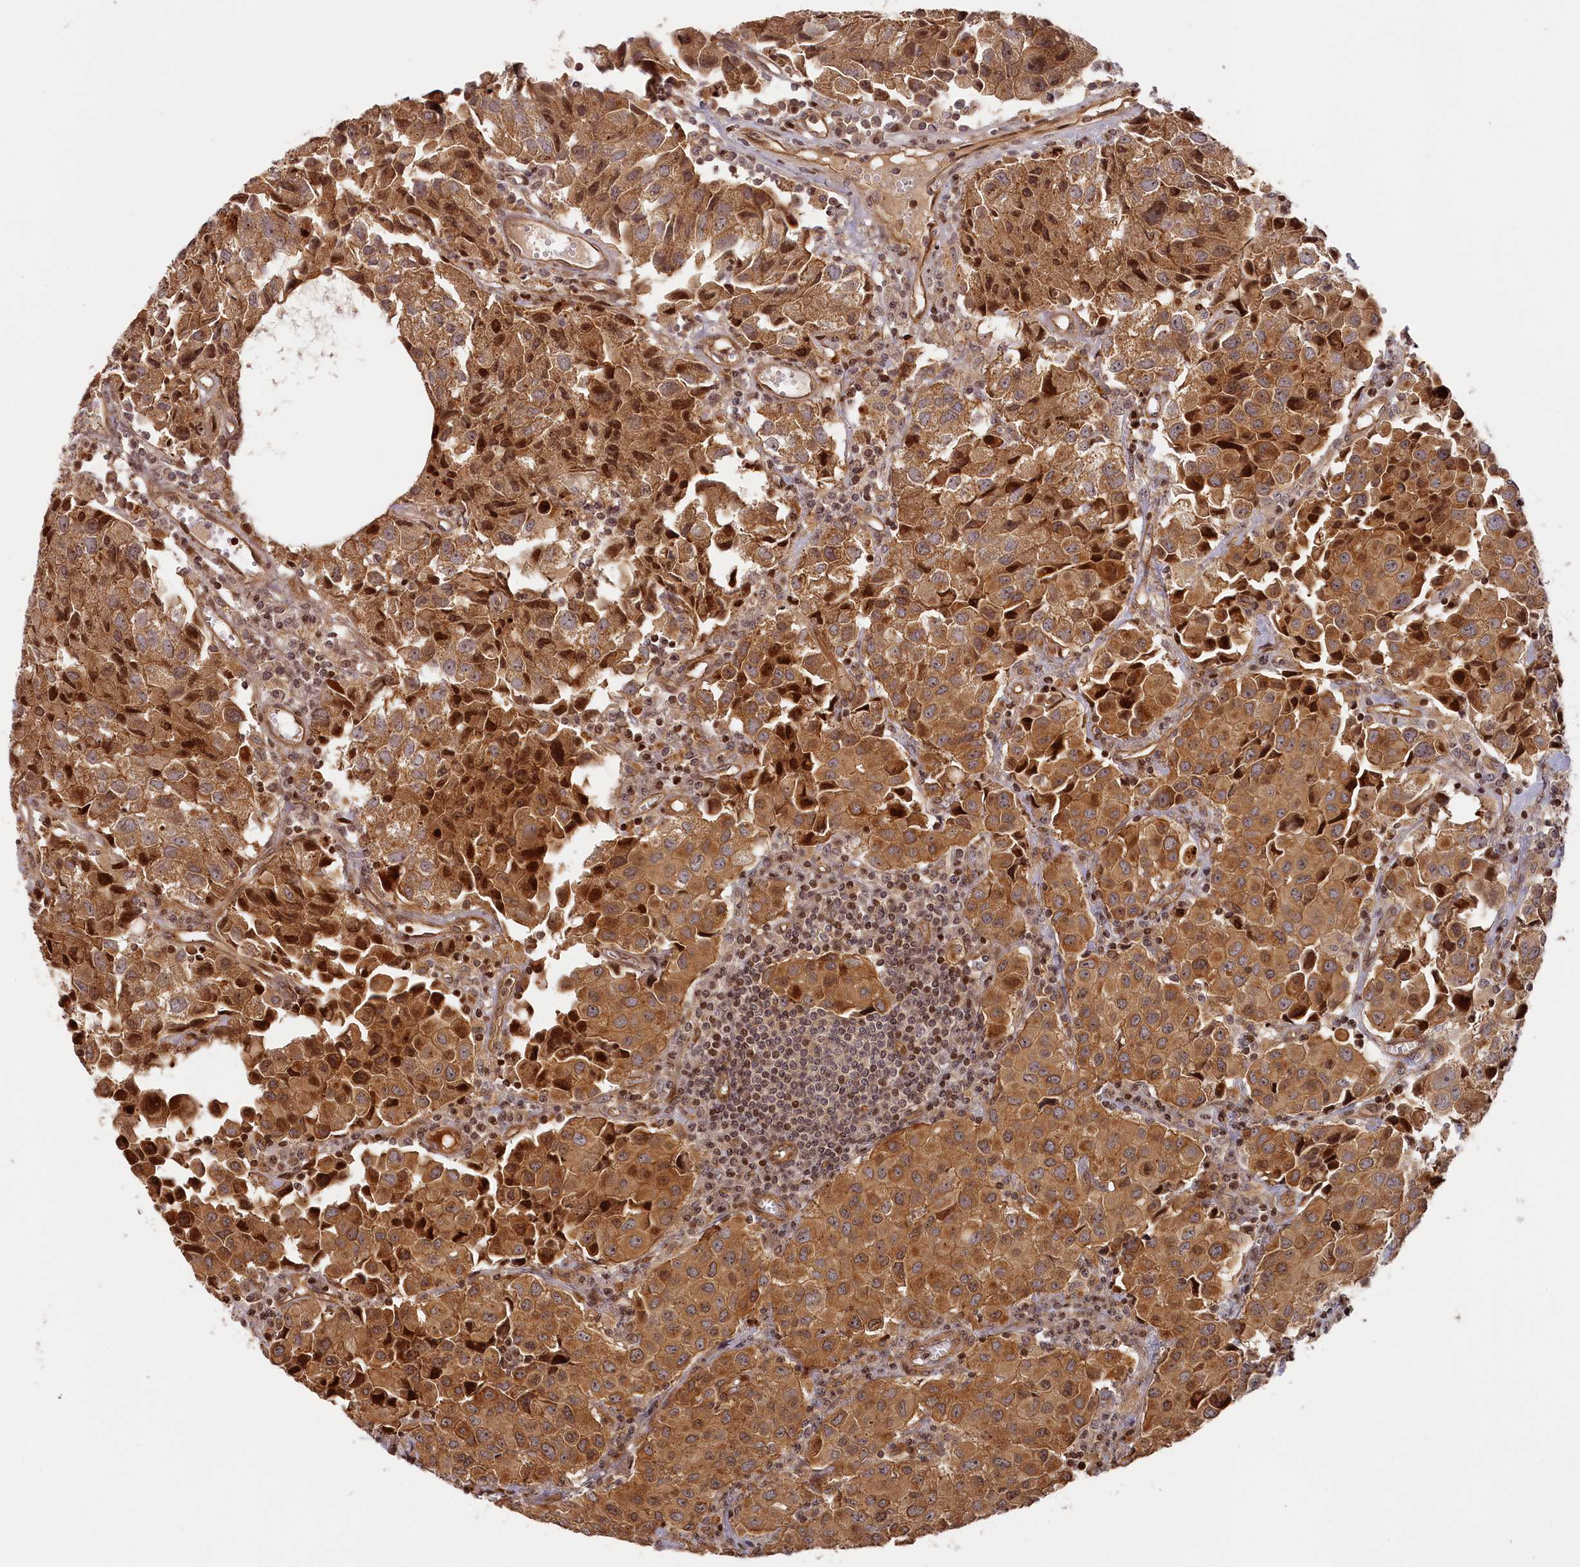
{"staining": {"intensity": "moderate", "quantity": ">75%", "location": "cytoplasmic/membranous"}, "tissue": "urothelial cancer", "cell_type": "Tumor cells", "image_type": "cancer", "snomed": [{"axis": "morphology", "description": "Urothelial carcinoma, High grade"}, {"axis": "topography", "description": "Urinary bladder"}], "caption": "DAB (3,3'-diaminobenzidine) immunohistochemical staining of human high-grade urothelial carcinoma reveals moderate cytoplasmic/membranous protein expression in approximately >75% of tumor cells.", "gene": "CEP44", "patient": {"sex": "female", "age": 75}}